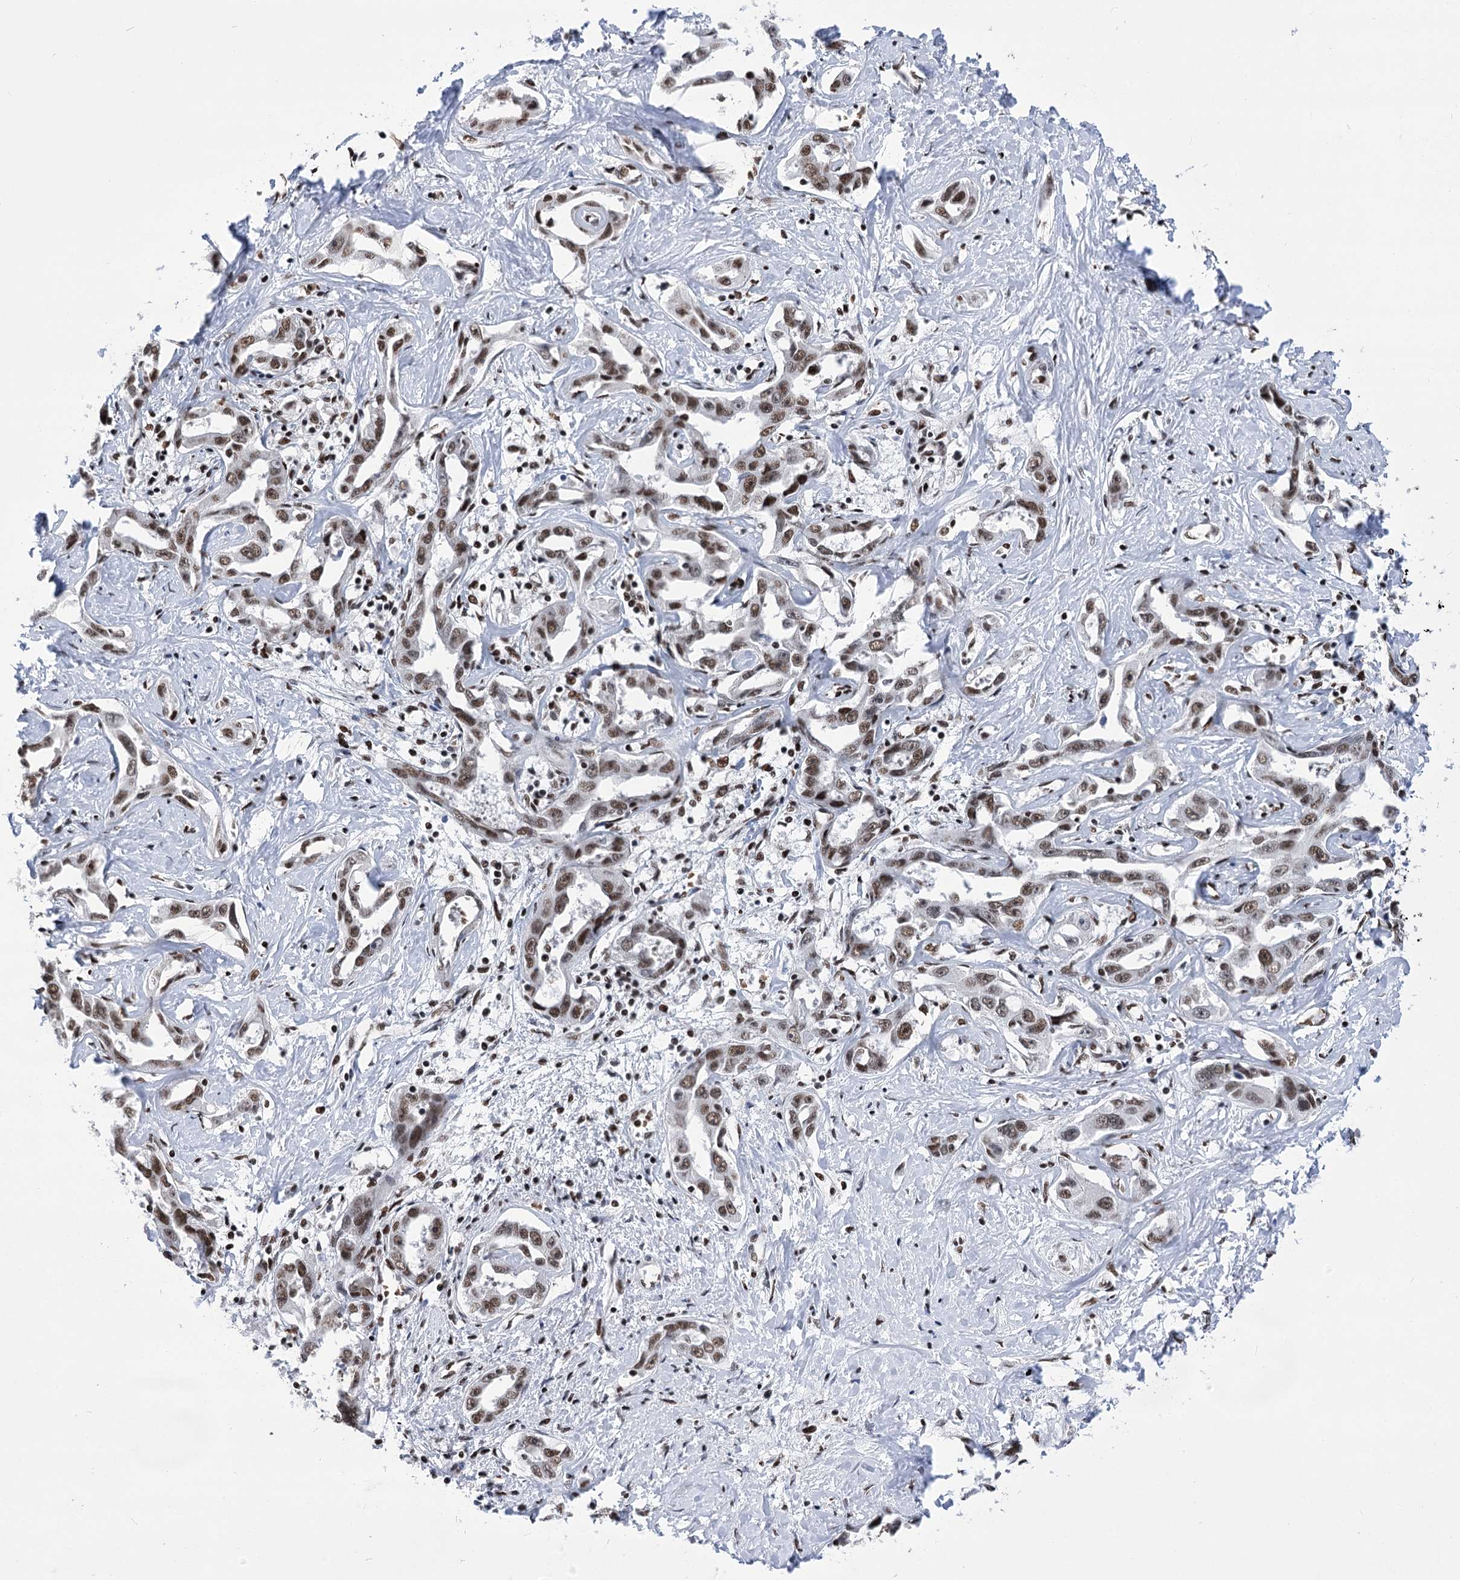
{"staining": {"intensity": "moderate", "quantity": "25%-75%", "location": "nuclear"}, "tissue": "liver cancer", "cell_type": "Tumor cells", "image_type": "cancer", "snomed": [{"axis": "morphology", "description": "Cholangiocarcinoma"}, {"axis": "topography", "description": "Liver"}], "caption": "Liver cancer tissue demonstrates moderate nuclear expression in approximately 25%-75% of tumor cells (Brightfield microscopy of DAB IHC at high magnification).", "gene": "POU4F3", "patient": {"sex": "male", "age": 59}}